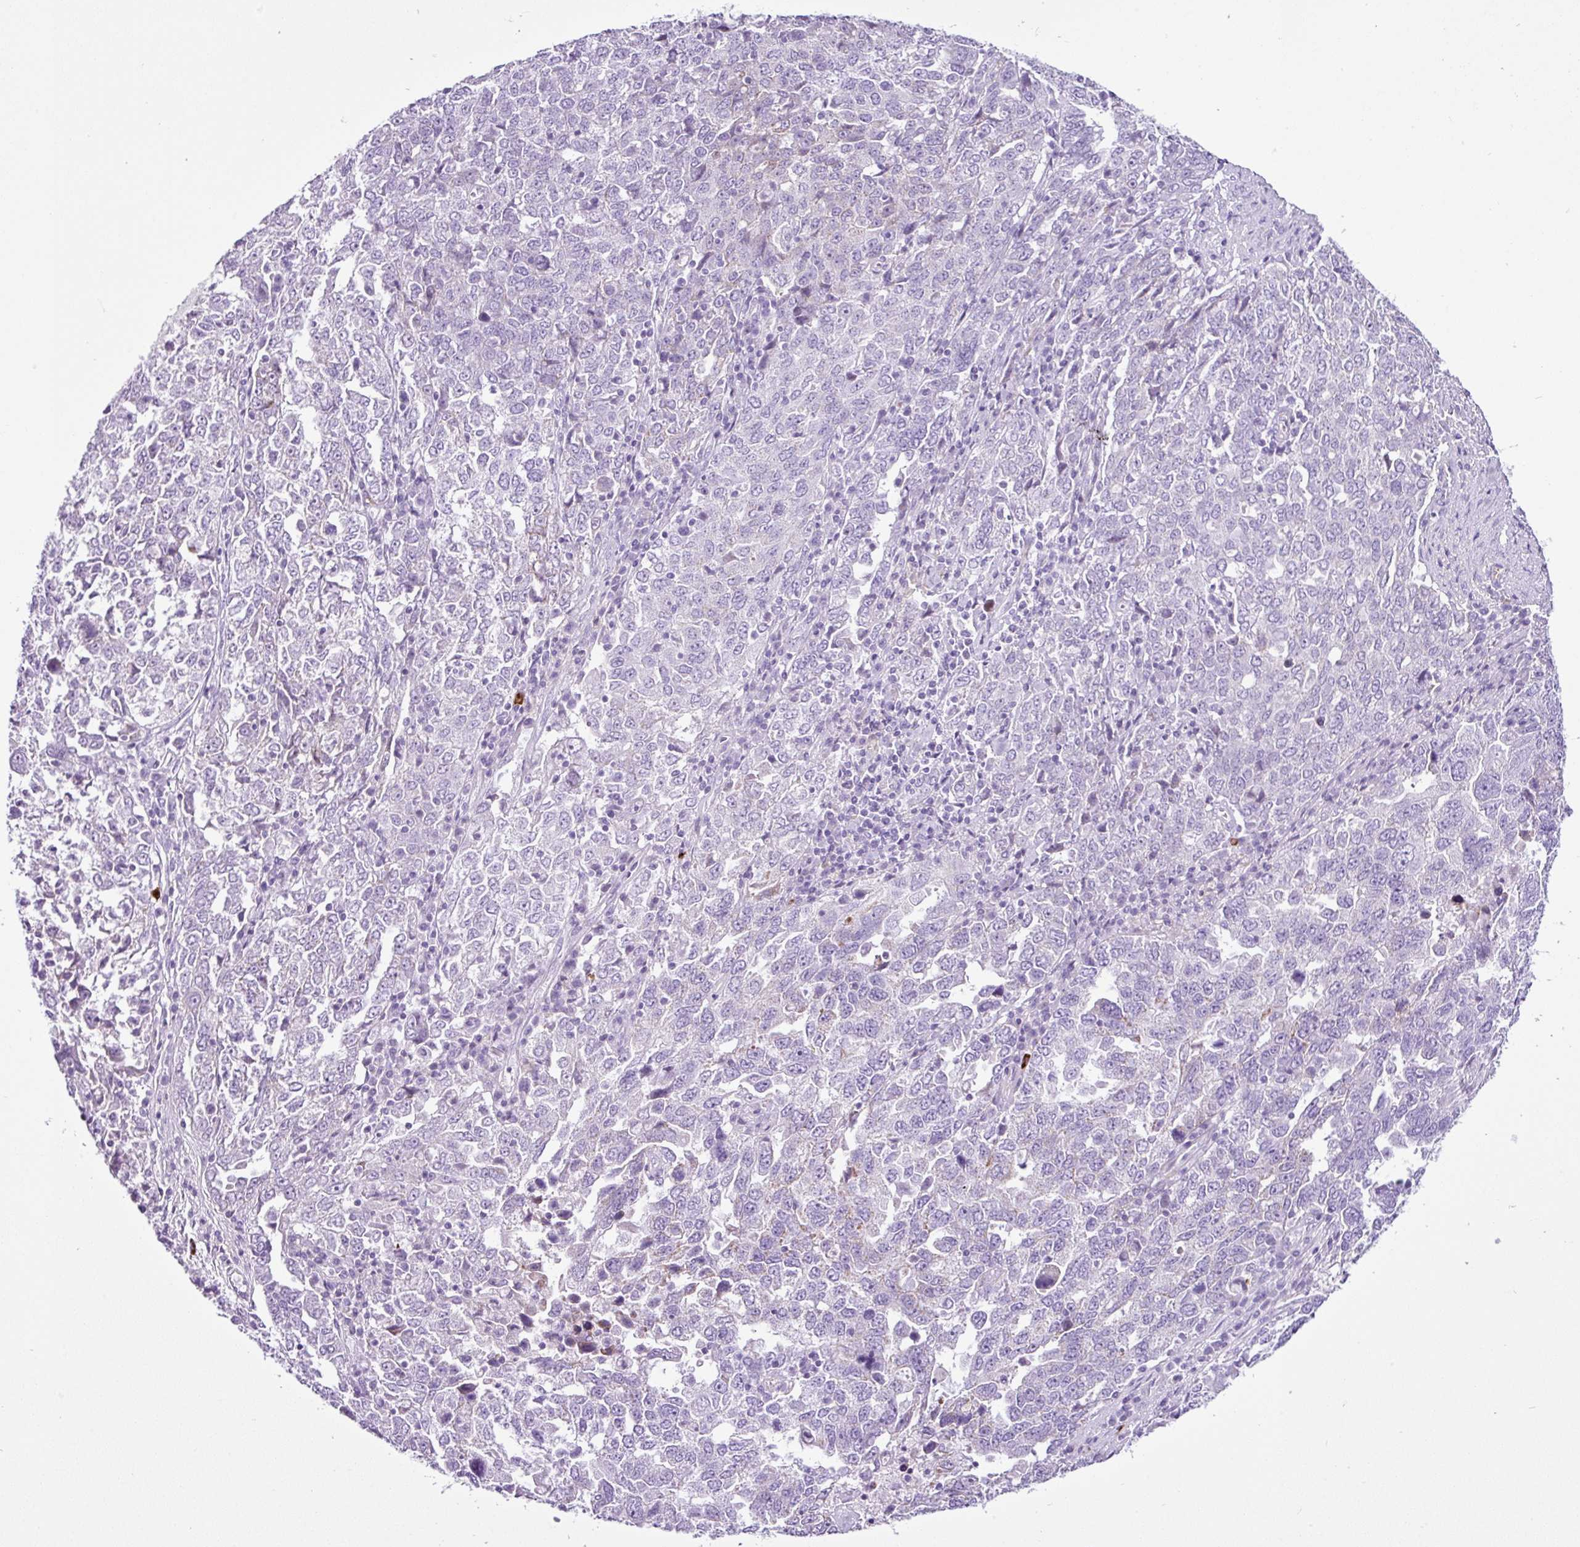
{"staining": {"intensity": "negative", "quantity": "none", "location": "none"}, "tissue": "ovarian cancer", "cell_type": "Tumor cells", "image_type": "cancer", "snomed": [{"axis": "morphology", "description": "Carcinoma, endometroid"}, {"axis": "topography", "description": "Ovary"}], "caption": "Immunohistochemistry (IHC) photomicrograph of human ovarian cancer (endometroid carcinoma) stained for a protein (brown), which reveals no expression in tumor cells. The staining is performed using DAB brown chromogen with nuclei counter-stained in using hematoxylin.", "gene": "LILRB4", "patient": {"sex": "female", "age": 62}}